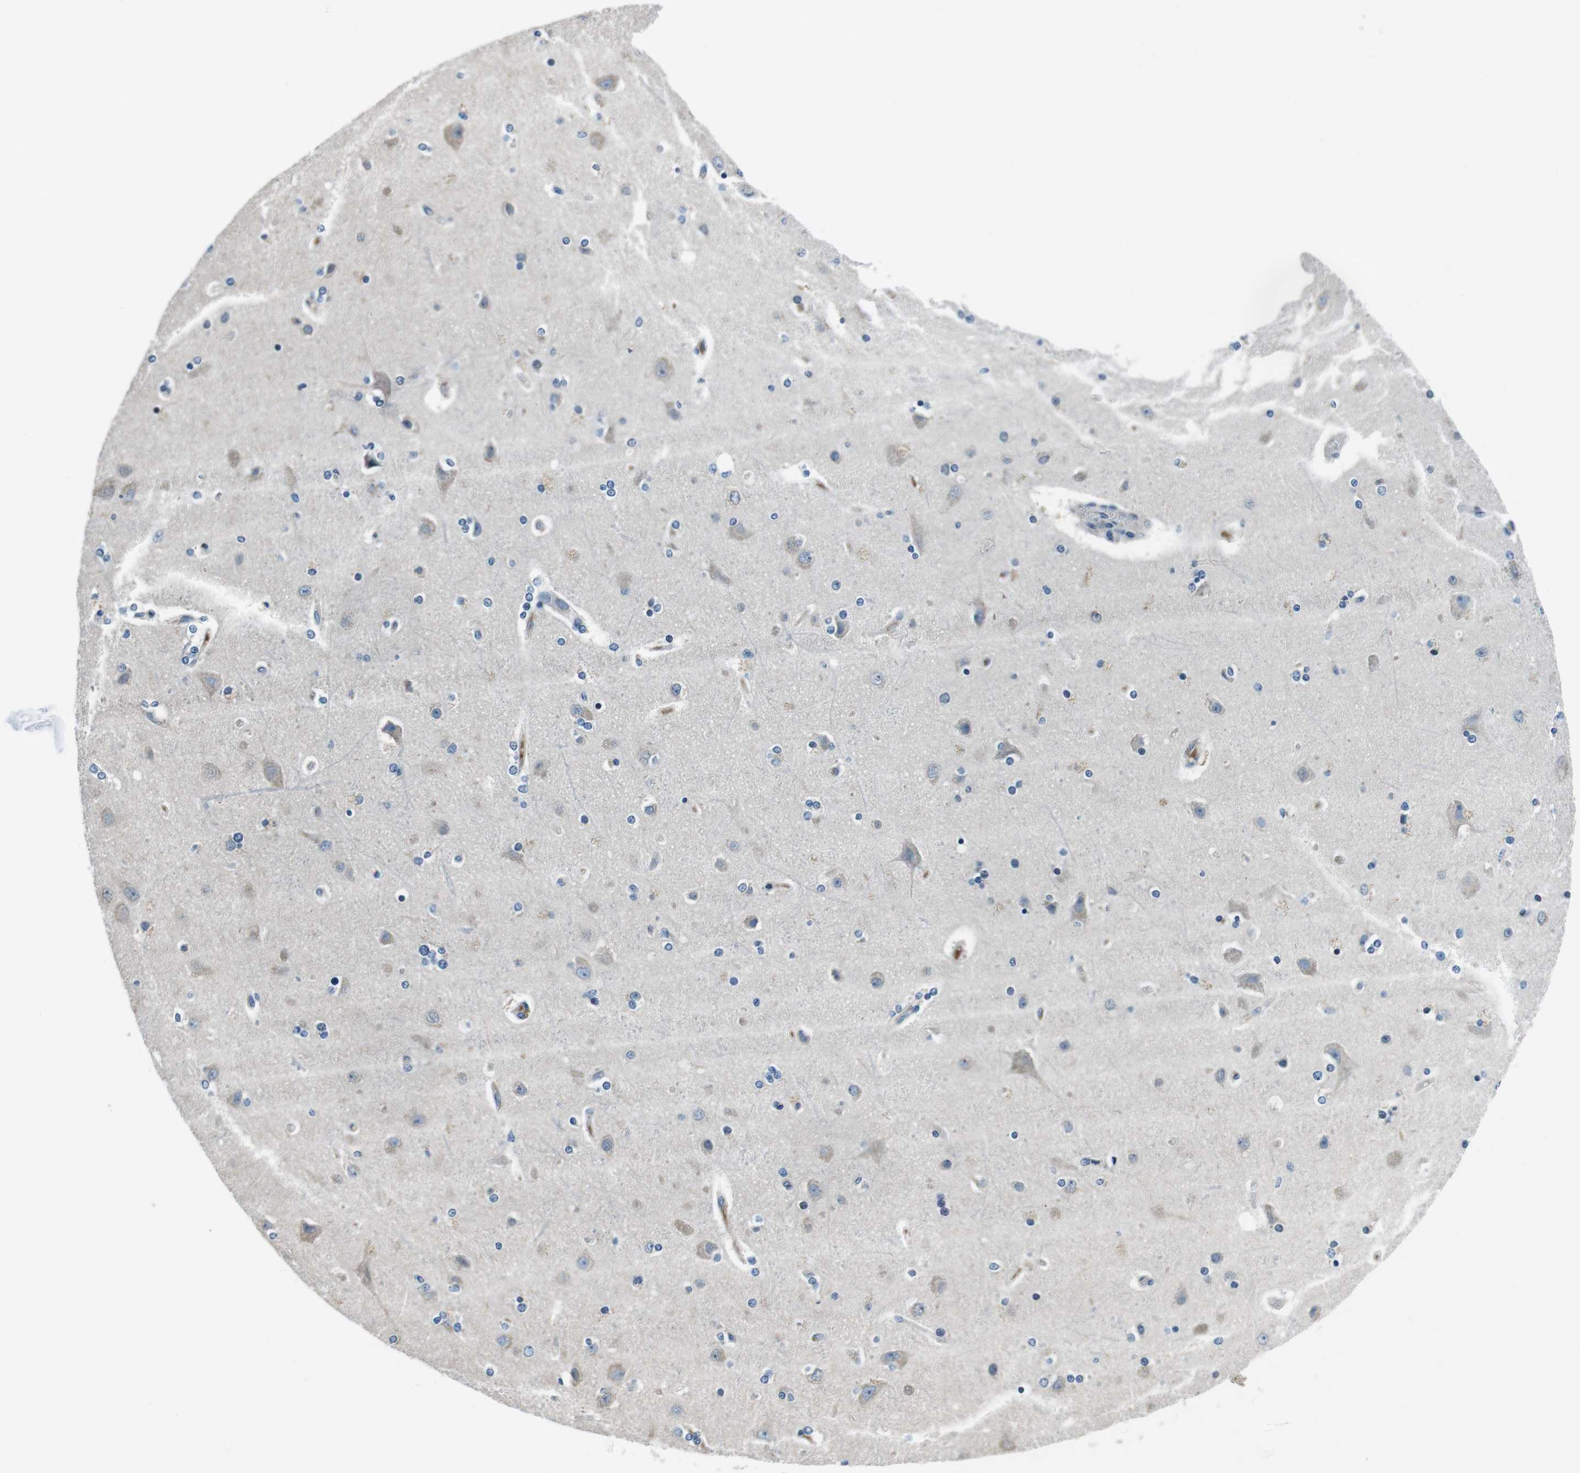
{"staining": {"intensity": "negative", "quantity": "none", "location": "none"}, "tissue": "cerebral cortex", "cell_type": "Endothelial cells", "image_type": "normal", "snomed": [{"axis": "morphology", "description": "Normal tissue, NOS"}, {"axis": "topography", "description": "Cerebral cortex"}], "caption": "Image shows no significant protein positivity in endothelial cells of benign cerebral cortex.", "gene": "KCNJ5", "patient": {"sex": "female", "age": 54}}